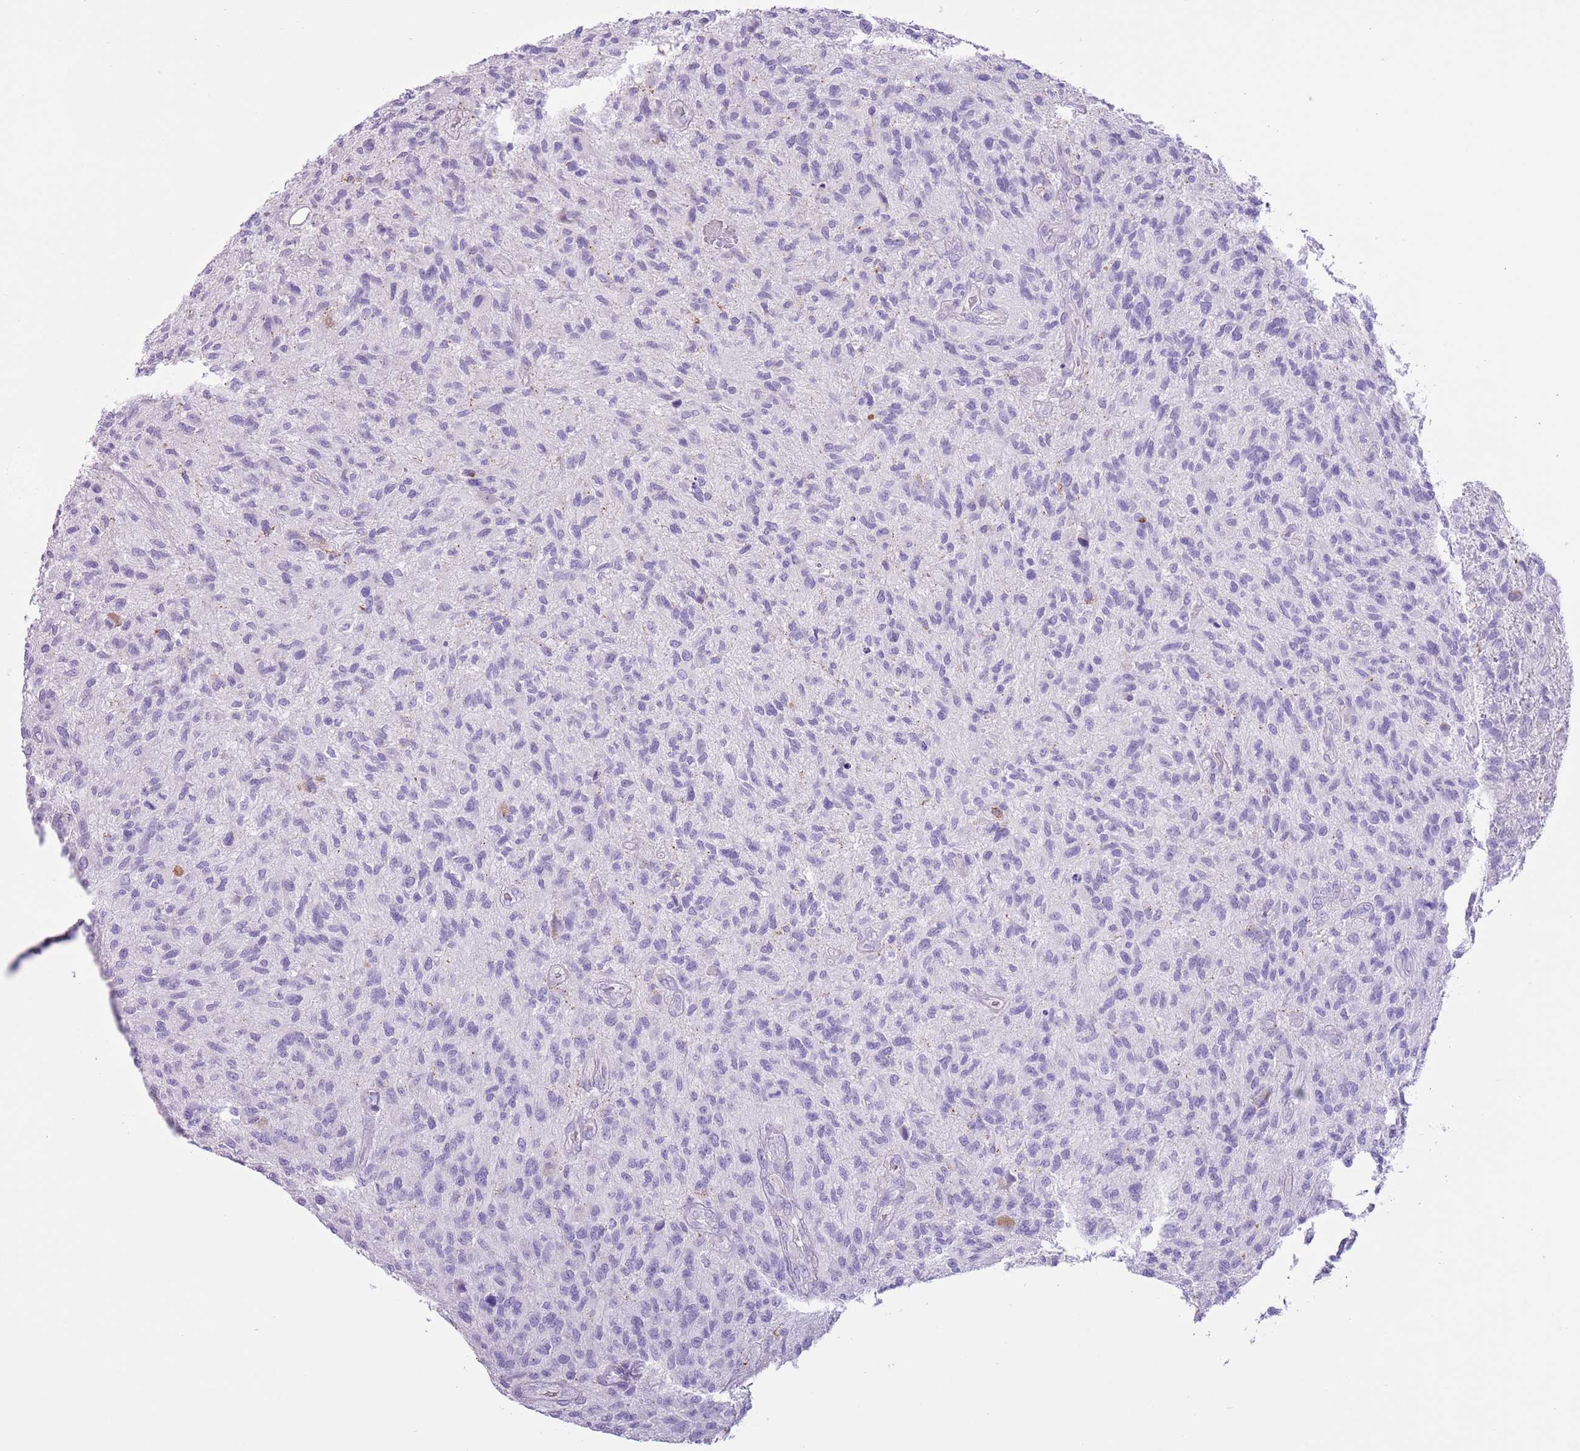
{"staining": {"intensity": "negative", "quantity": "none", "location": "none"}, "tissue": "glioma", "cell_type": "Tumor cells", "image_type": "cancer", "snomed": [{"axis": "morphology", "description": "Glioma, malignant, High grade"}, {"axis": "topography", "description": "Brain"}], "caption": "Micrograph shows no protein expression in tumor cells of glioma tissue.", "gene": "SLC7A14", "patient": {"sex": "male", "age": 47}}